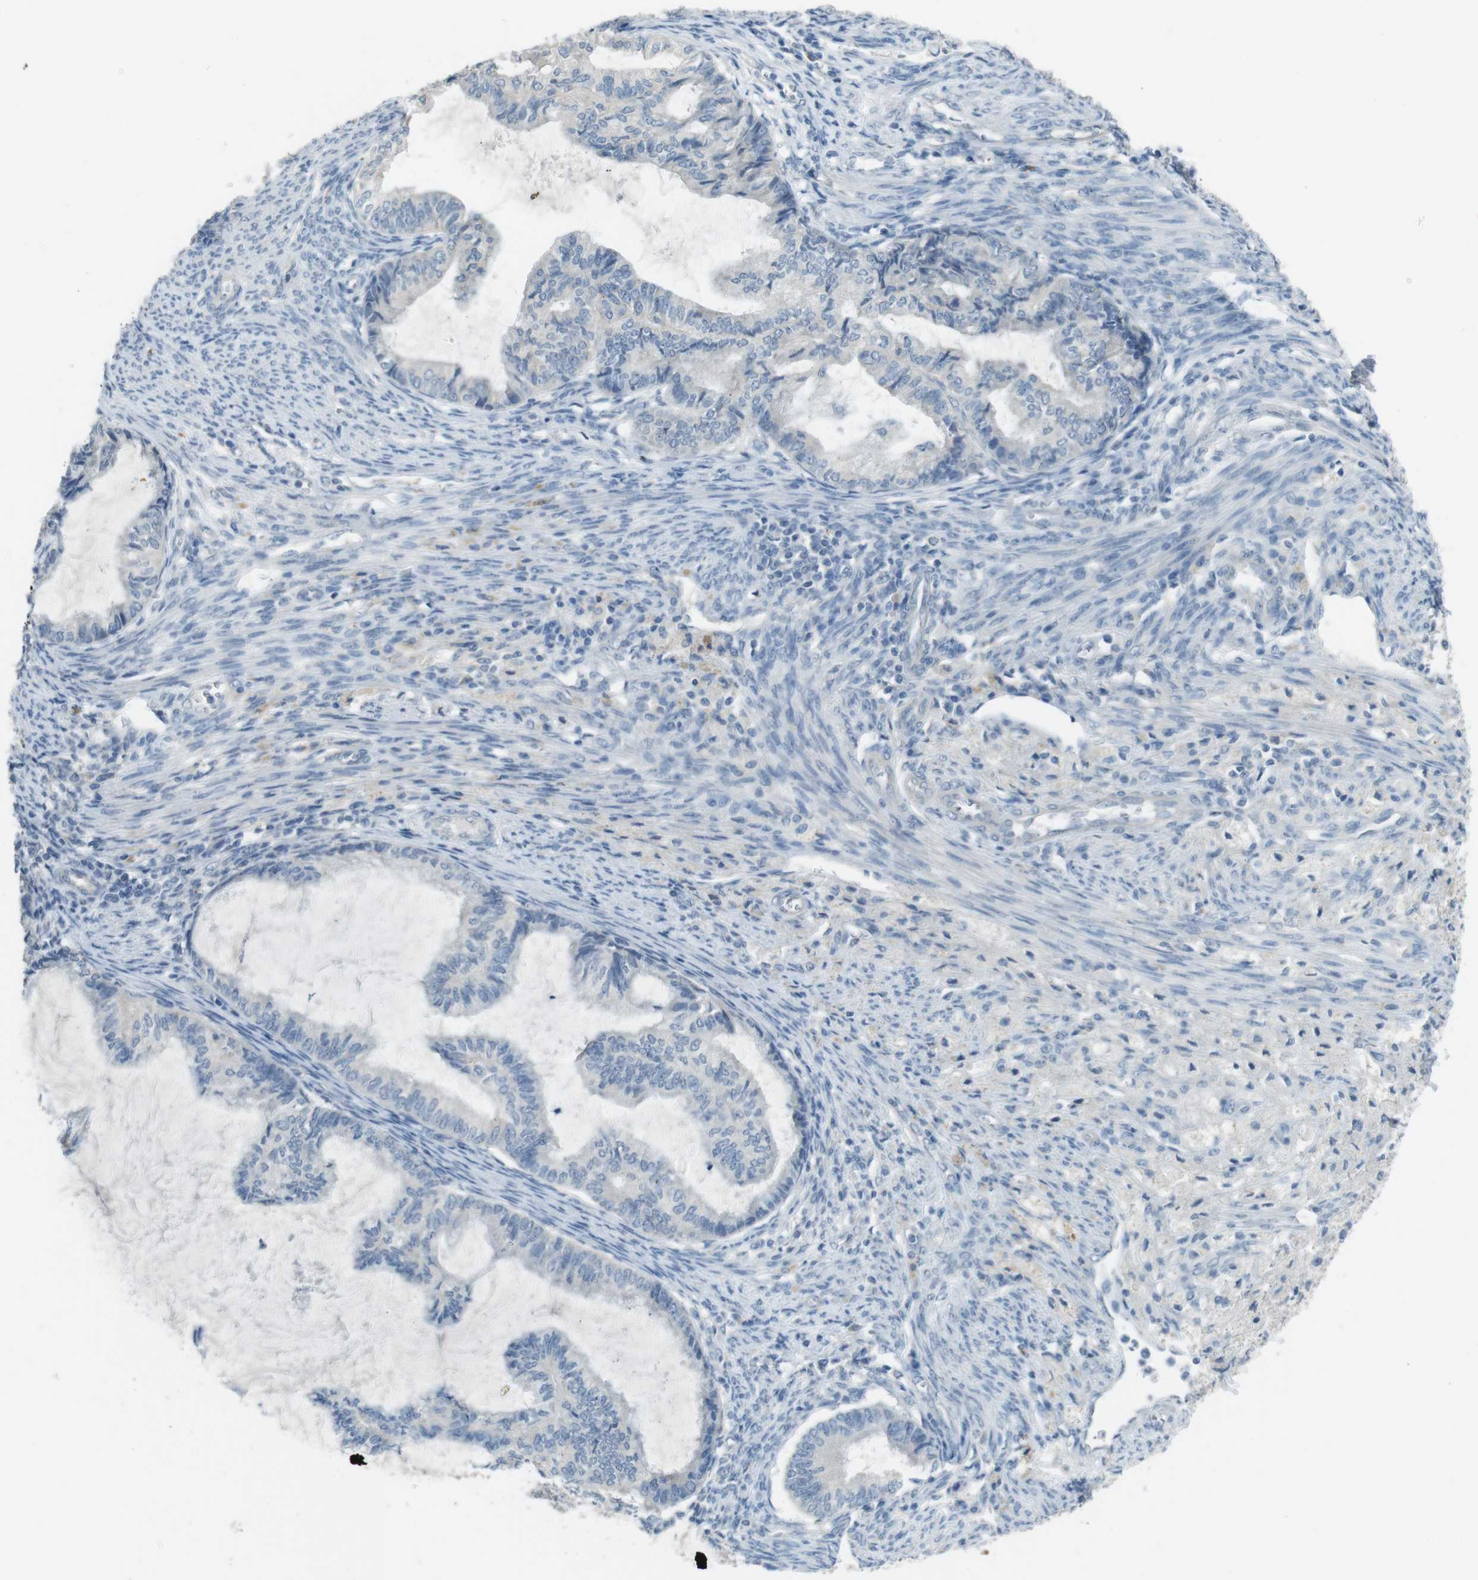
{"staining": {"intensity": "negative", "quantity": "none", "location": "none"}, "tissue": "cervical cancer", "cell_type": "Tumor cells", "image_type": "cancer", "snomed": [{"axis": "morphology", "description": "Normal tissue, NOS"}, {"axis": "morphology", "description": "Adenocarcinoma, NOS"}, {"axis": "topography", "description": "Cervix"}, {"axis": "topography", "description": "Endometrium"}], "caption": "Protein analysis of cervical adenocarcinoma shows no significant positivity in tumor cells.", "gene": "ENTPD7", "patient": {"sex": "female", "age": 86}}